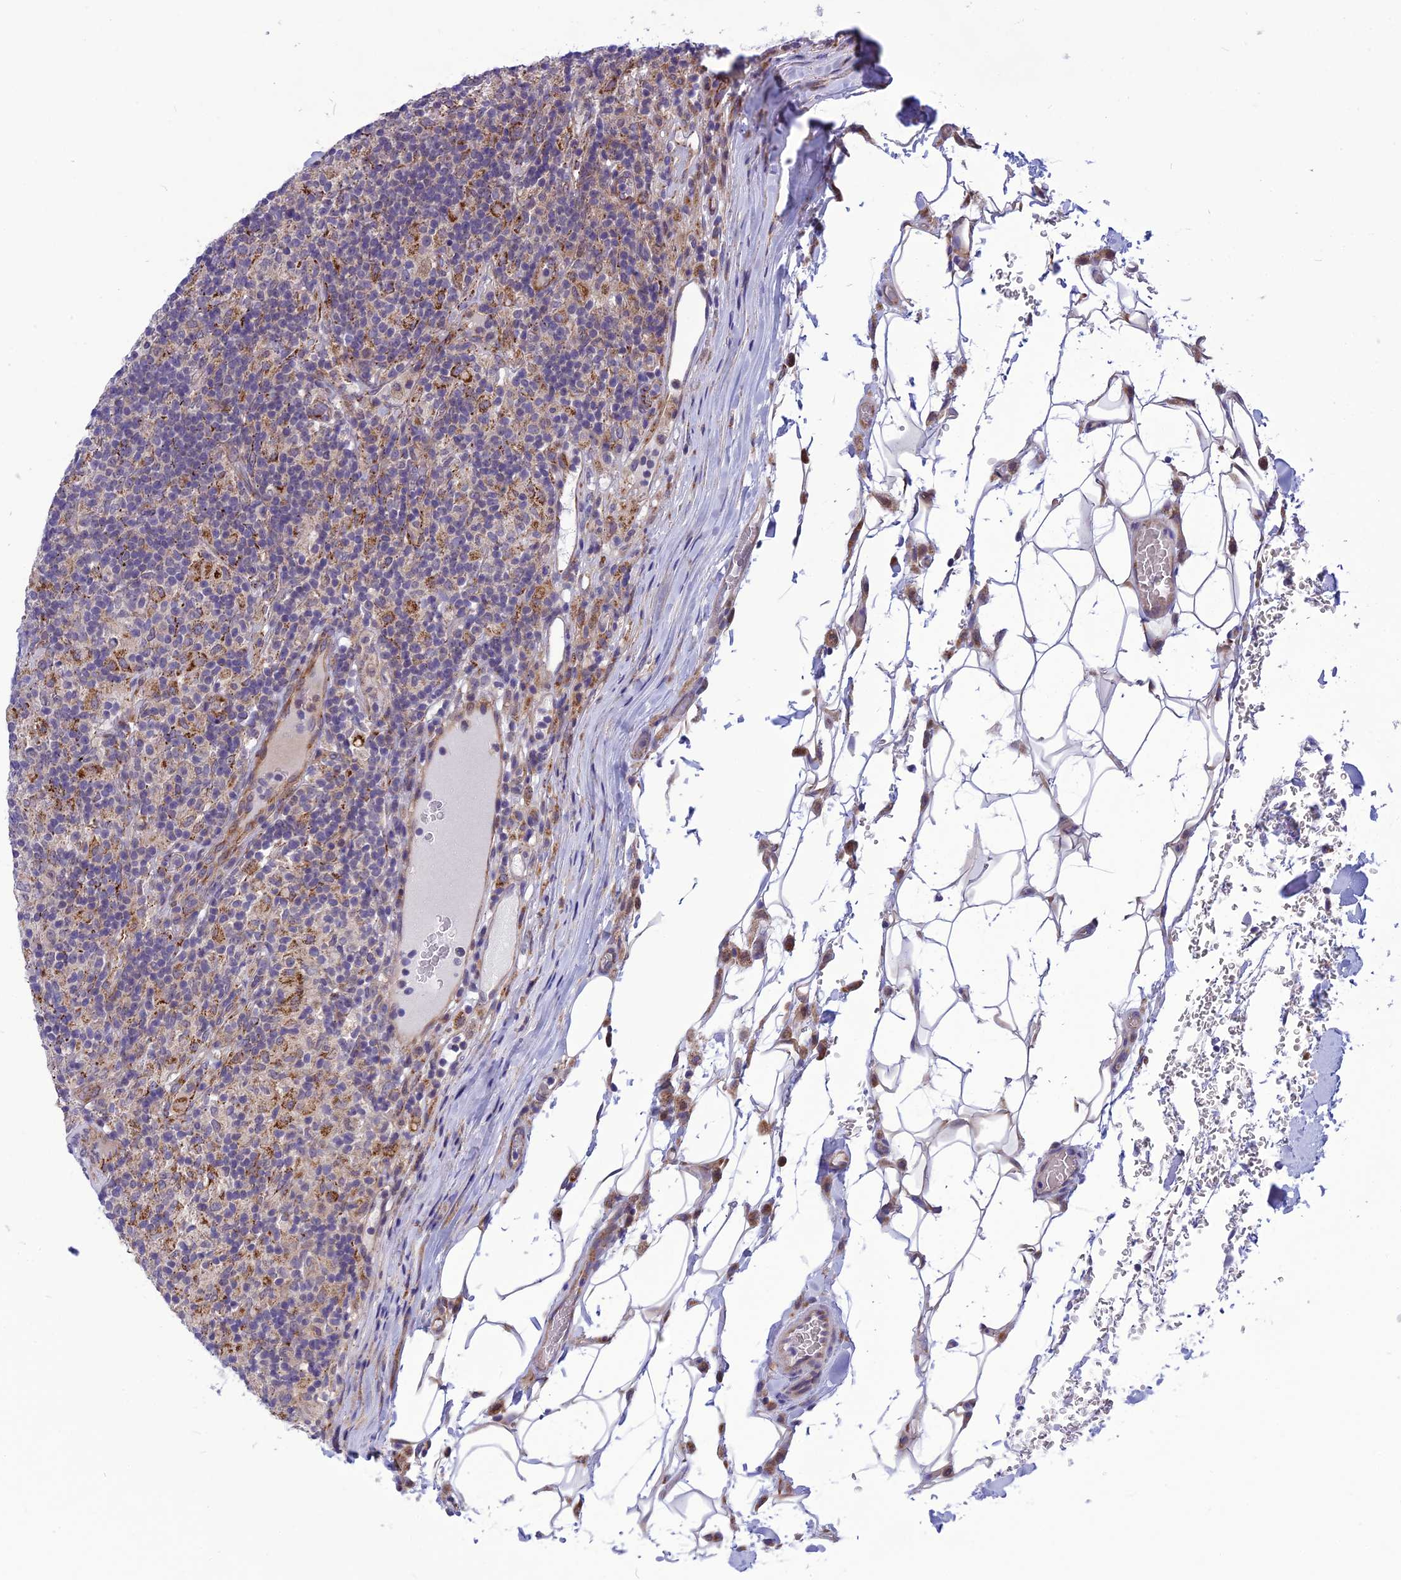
{"staining": {"intensity": "moderate", "quantity": ">75%", "location": "cytoplasmic/membranous"}, "tissue": "lymphoma", "cell_type": "Tumor cells", "image_type": "cancer", "snomed": [{"axis": "morphology", "description": "Hodgkin's disease, NOS"}, {"axis": "topography", "description": "Lymph node"}], "caption": "High-power microscopy captured an immunohistochemistry (IHC) photomicrograph of Hodgkin's disease, revealing moderate cytoplasmic/membranous staining in about >75% of tumor cells. (brown staining indicates protein expression, while blue staining denotes nuclei).", "gene": "PSMF1", "patient": {"sex": "male", "age": 70}}